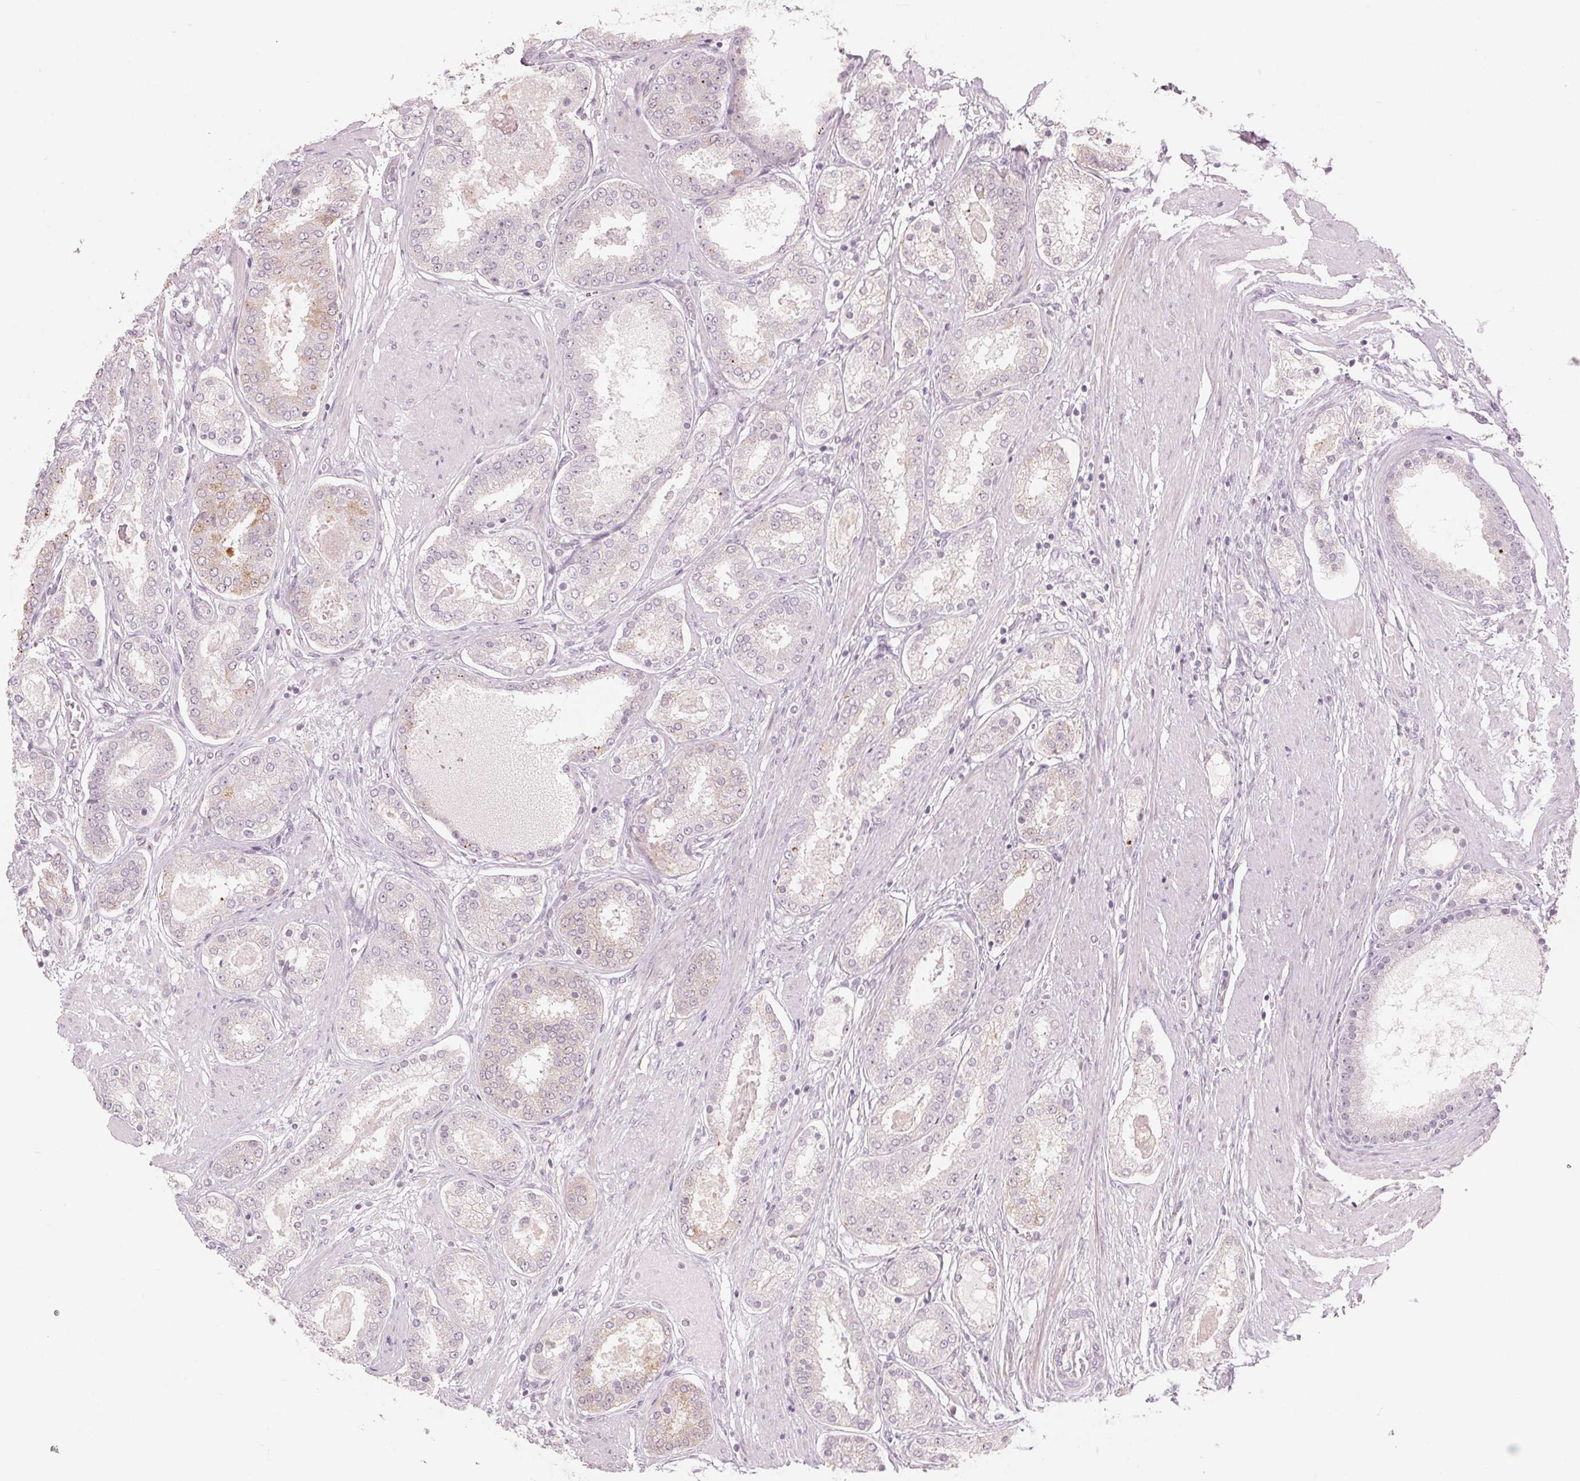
{"staining": {"intensity": "weak", "quantity": "<25%", "location": "cytoplasmic/membranous"}, "tissue": "prostate cancer", "cell_type": "Tumor cells", "image_type": "cancer", "snomed": [{"axis": "morphology", "description": "Adenocarcinoma, High grade"}, {"axis": "topography", "description": "Prostate"}], "caption": "Immunohistochemistry (IHC) micrograph of neoplastic tissue: human high-grade adenocarcinoma (prostate) stained with DAB reveals no significant protein expression in tumor cells.", "gene": "TMED6", "patient": {"sex": "male", "age": 63}}